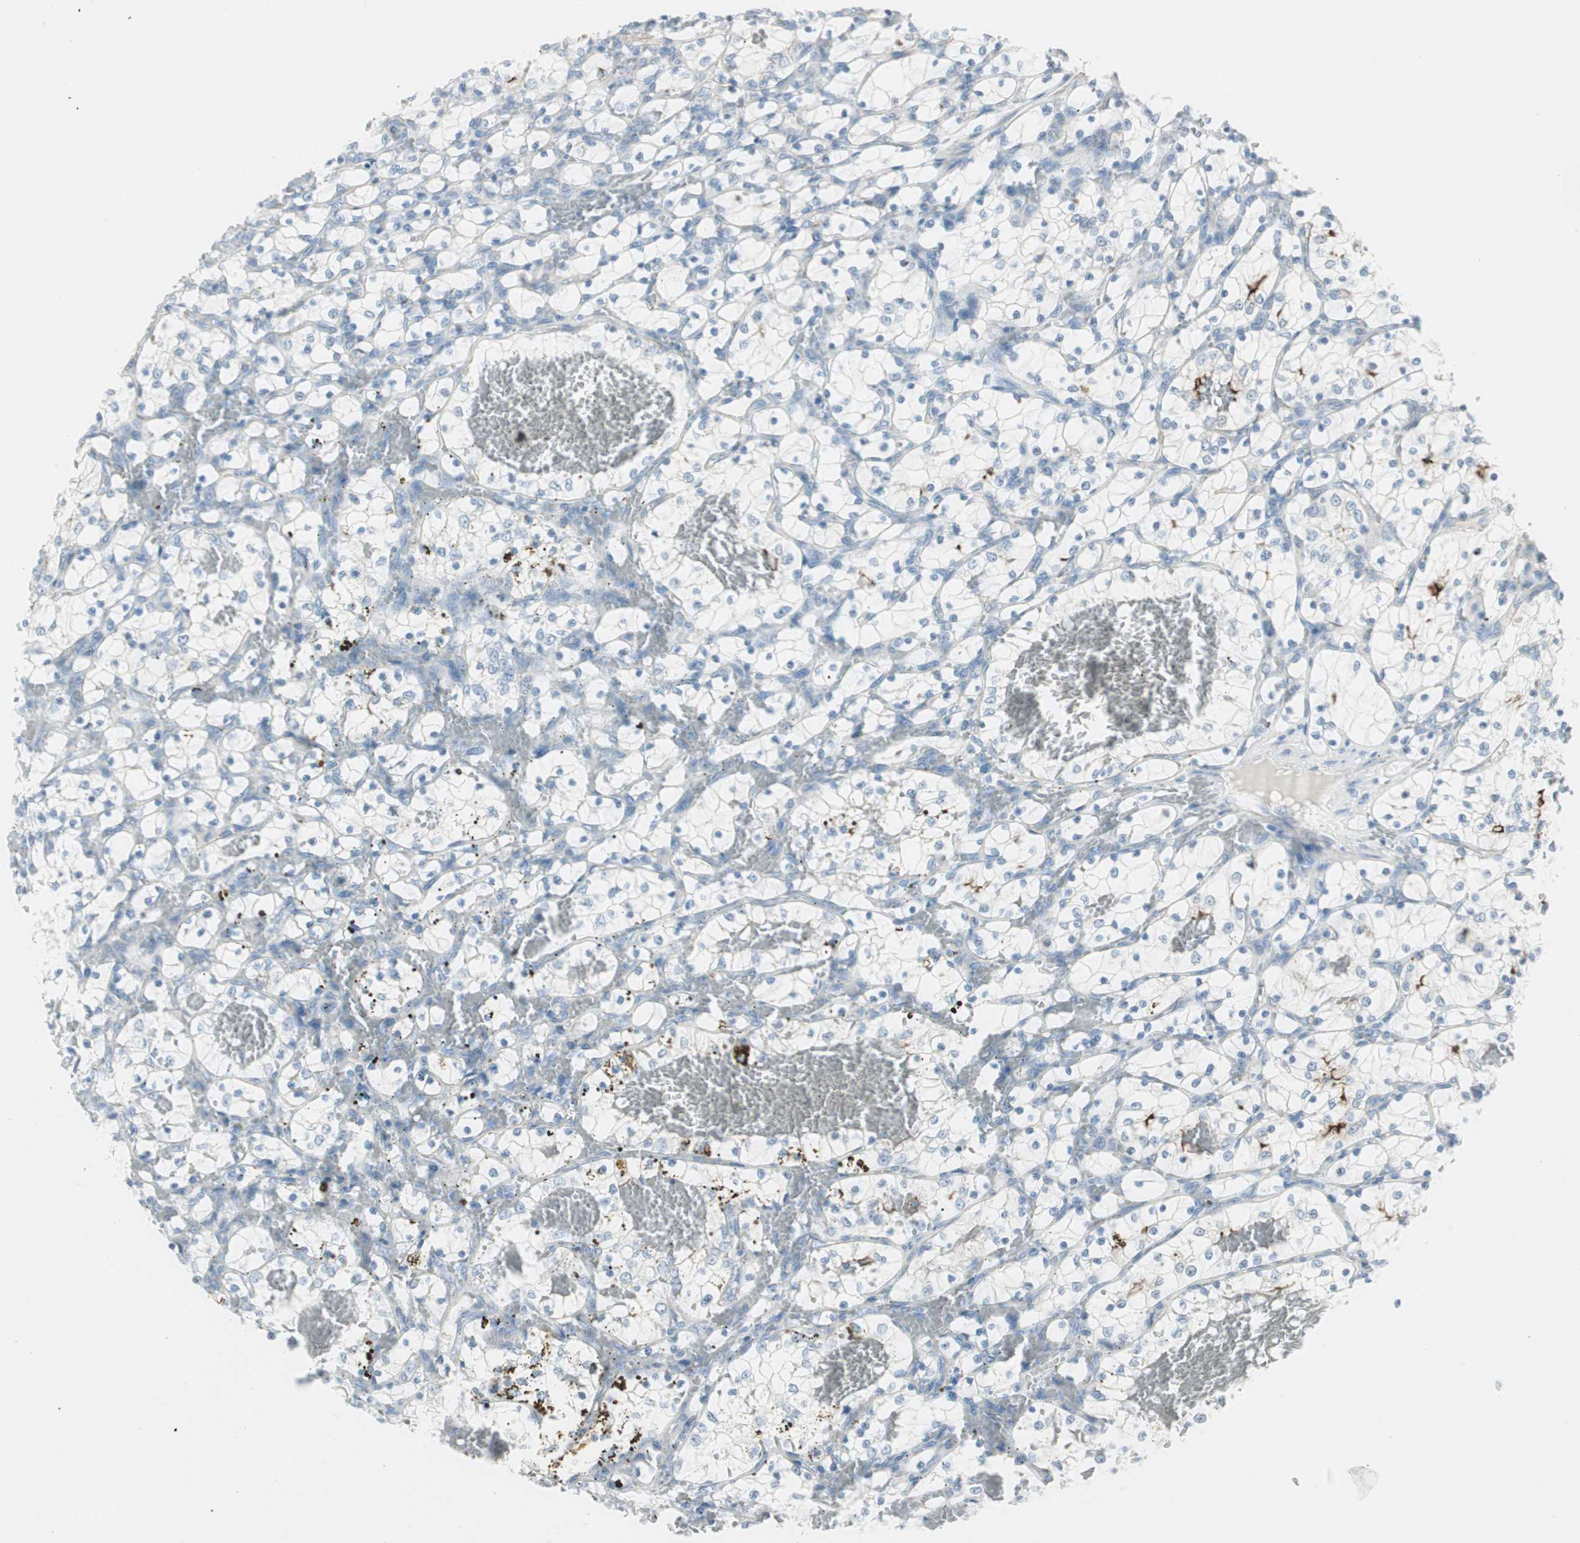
{"staining": {"intensity": "negative", "quantity": "none", "location": "none"}, "tissue": "renal cancer", "cell_type": "Tumor cells", "image_type": "cancer", "snomed": [{"axis": "morphology", "description": "Adenocarcinoma, NOS"}, {"axis": "topography", "description": "Kidney"}], "caption": "Immunohistochemistry image of human adenocarcinoma (renal) stained for a protein (brown), which exhibits no expression in tumor cells.", "gene": "CDHR5", "patient": {"sex": "female", "age": 69}}